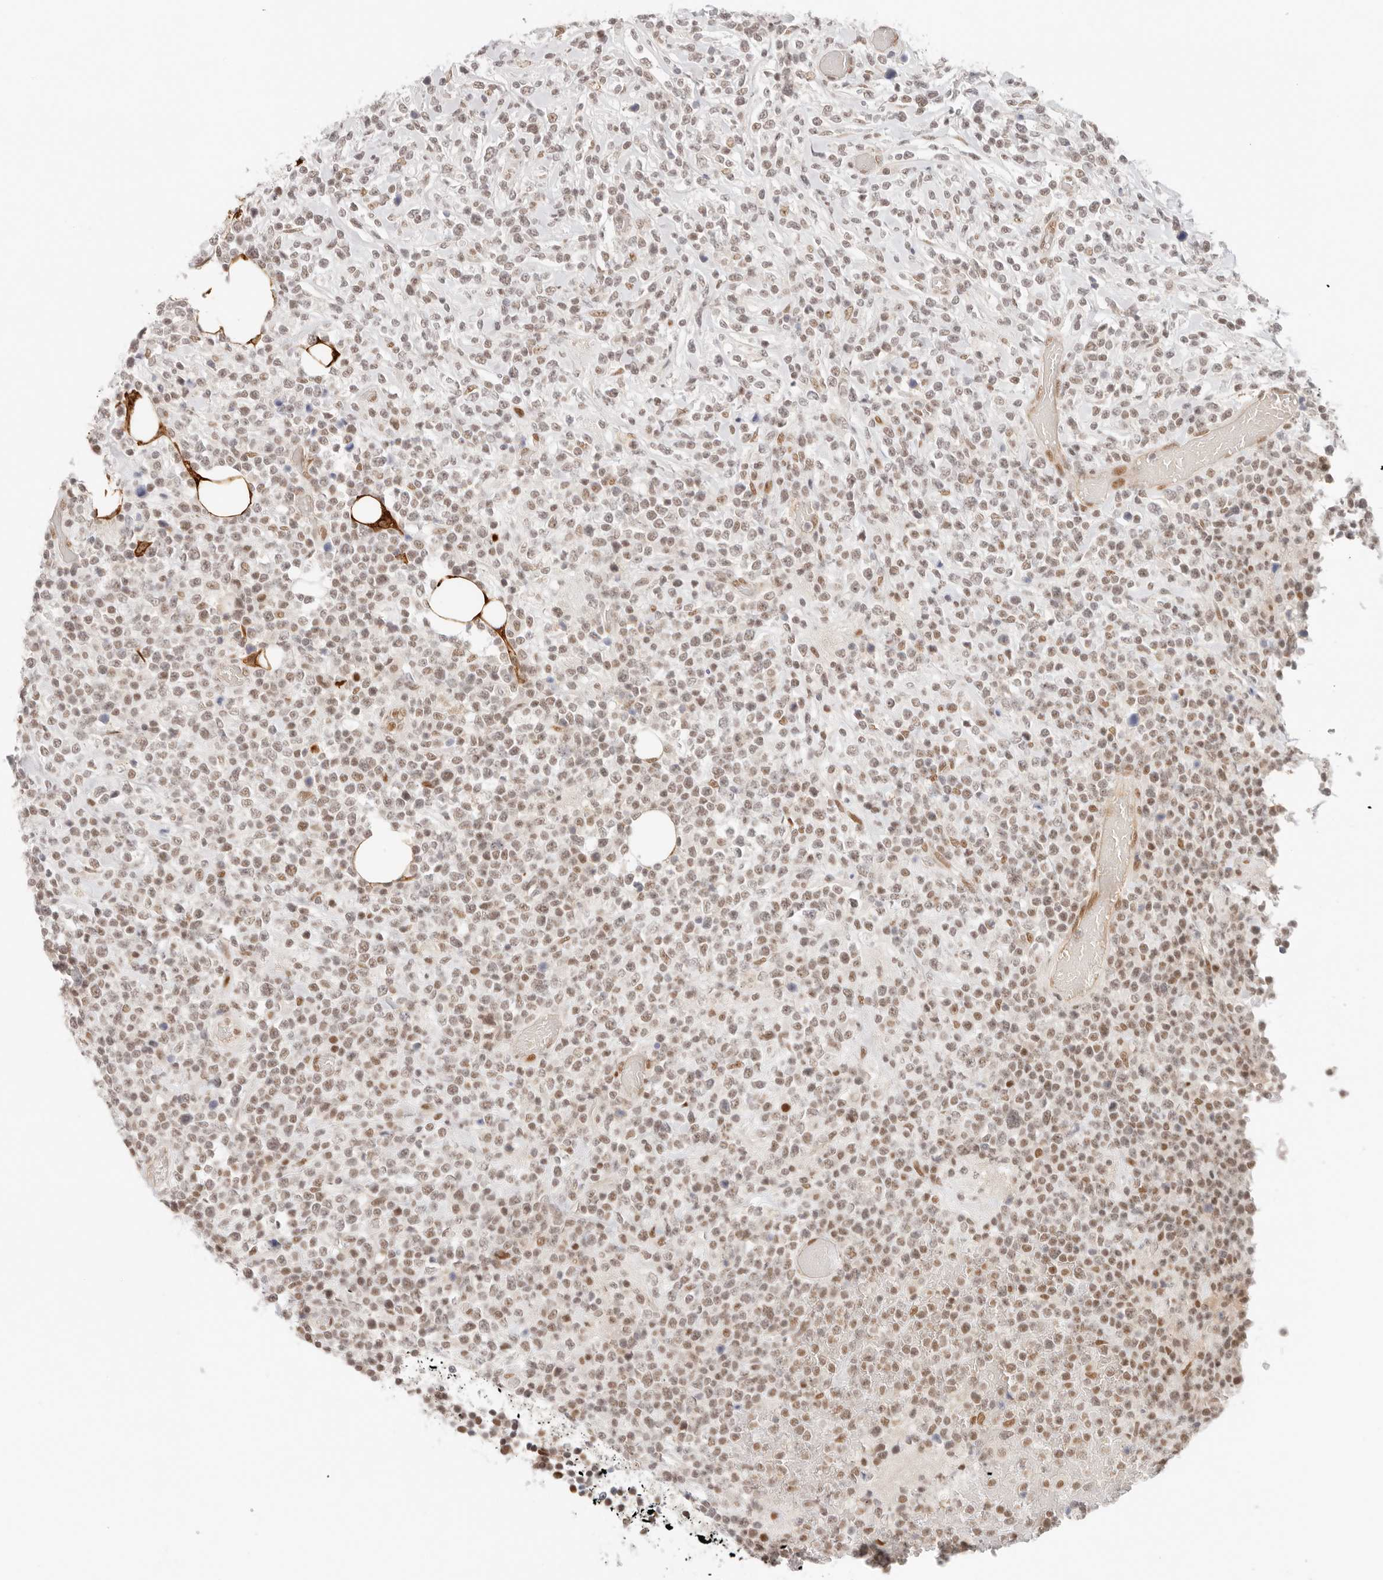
{"staining": {"intensity": "weak", "quantity": ">75%", "location": "nuclear"}, "tissue": "lymphoma", "cell_type": "Tumor cells", "image_type": "cancer", "snomed": [{"axis": "morphology", "description": "Malignant lymphoma, non-Hodgkin's type, High grade"}, {"axis": "topography", "description": "Colon"}], "caption": "Lymphoma stained with a protein marker shows weak staining in tumor cells.", "gene": "HOXC5", "patient": {"sex": "female", "age": 53}}